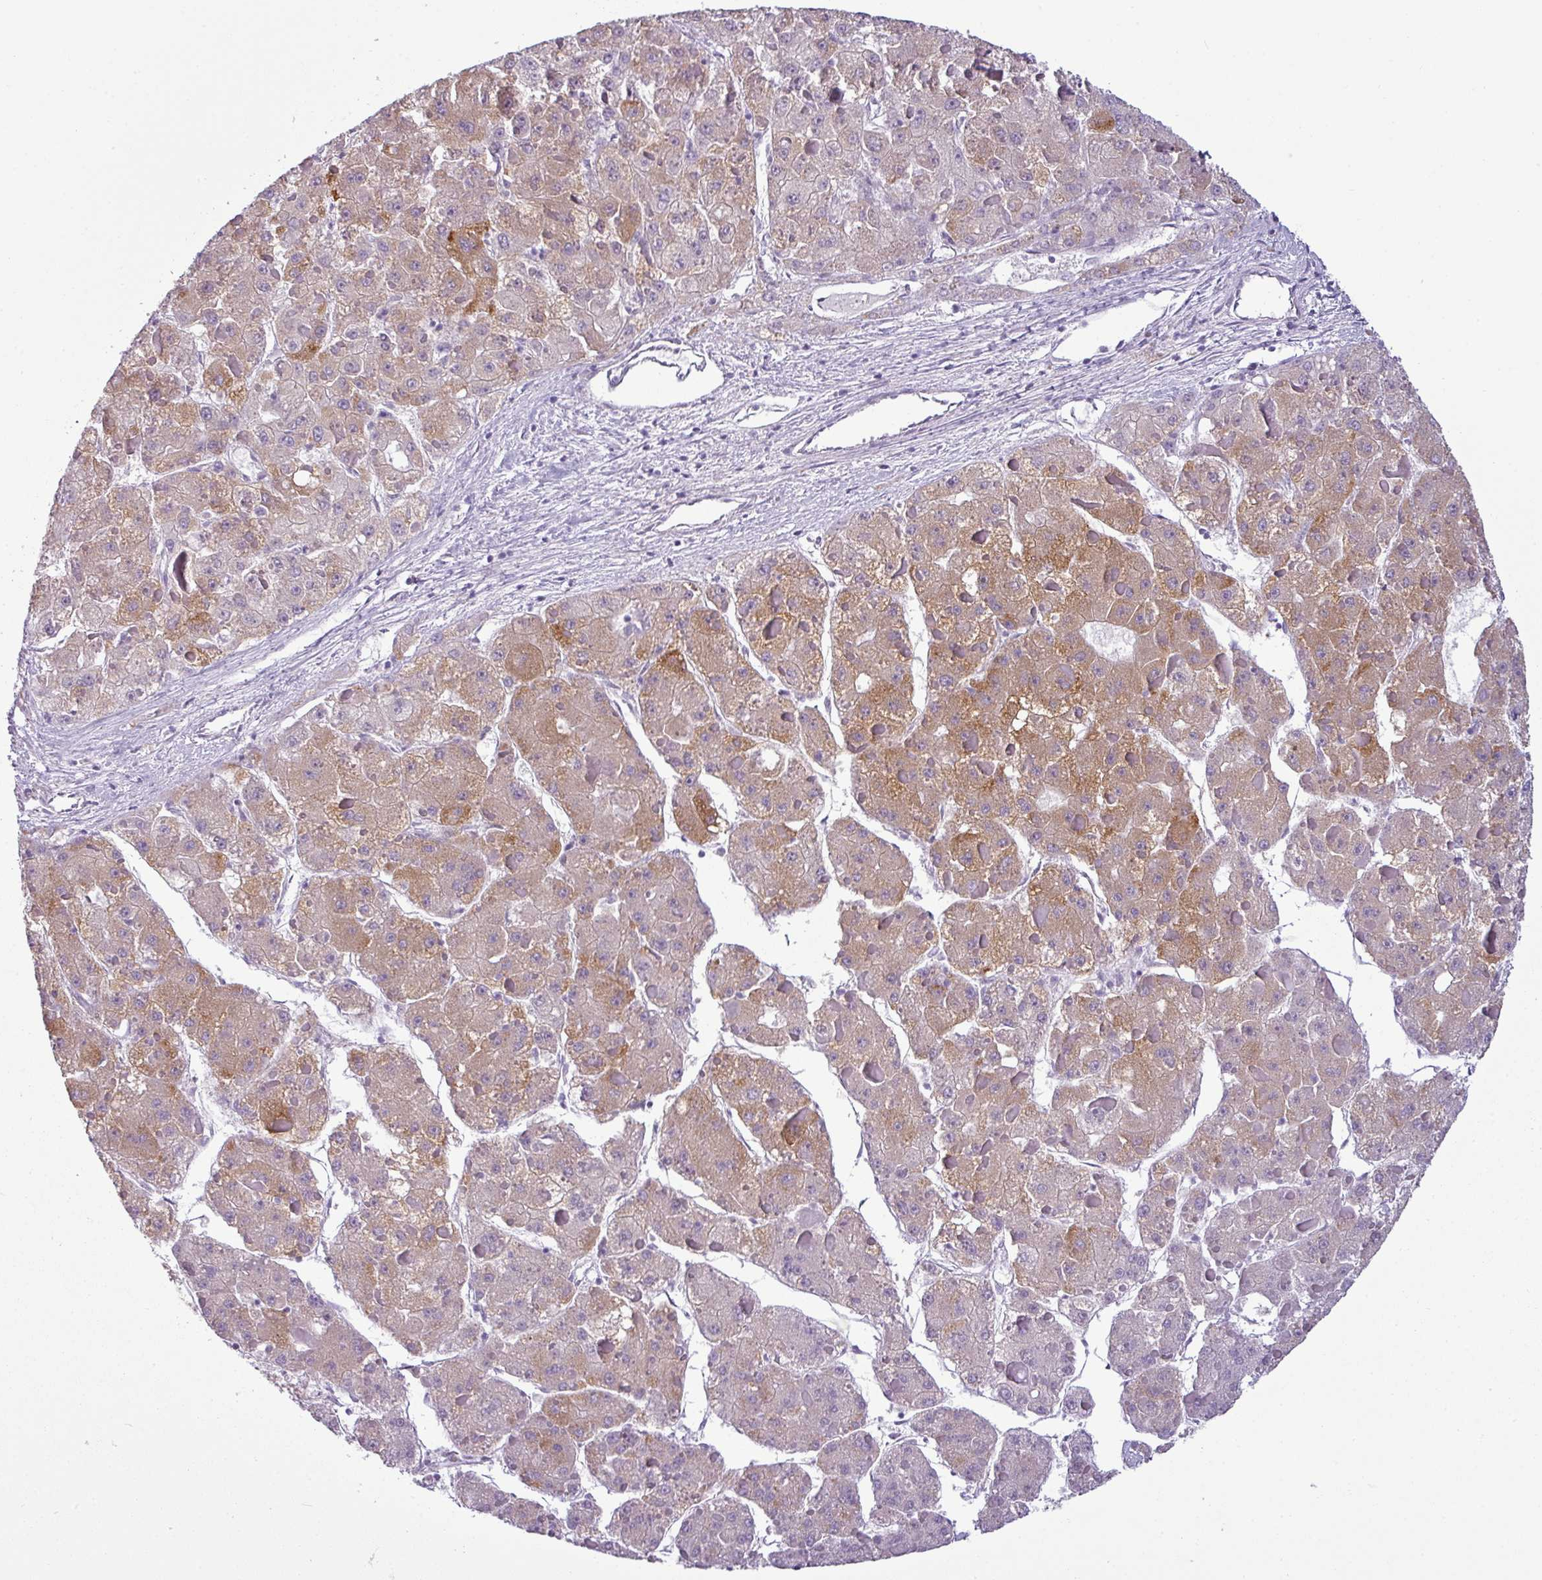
{"staining": {"intensity": "moderate", "quantity": "25%-75%", "location": "cytoplasmic/membranous"}, "tissue": "liver cancer", "cell_type": "Tumor cells", "image_type": "cancer", "snomed": [{"axis": "morphology", "description": "Carcinoma, Hepatocellular, NOS"}, {"axis": "topography", "description": "Liver"}], "caption": "Protein staining of liver hepatocellular carcinoma tissue displays moderate cytoplasmic/membranous positivity in about 25%-75% of tumor cells.", "gene": "TOR1AIP2", "patient": {"sex": "female", "age": 73}}